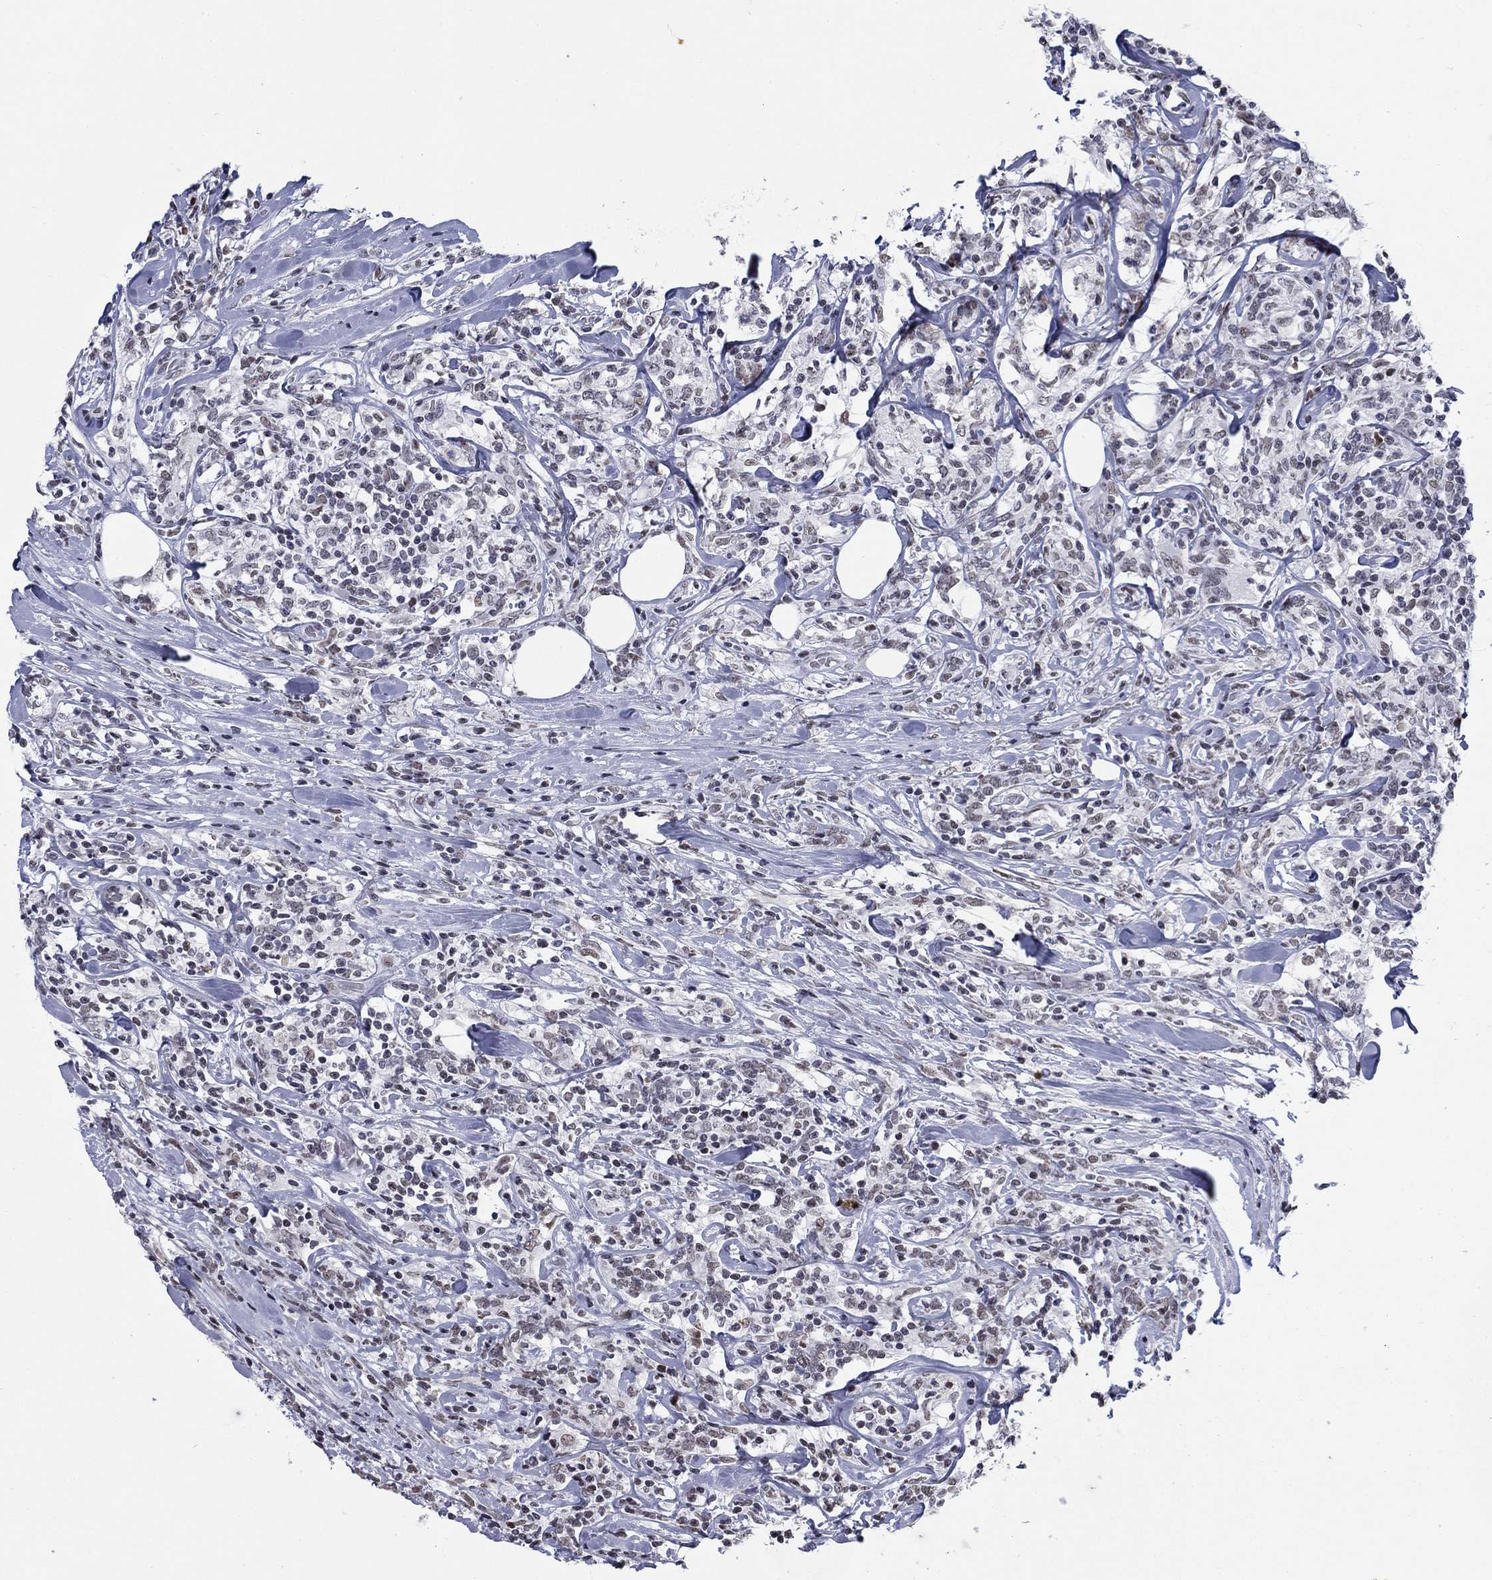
{"staining": {"intensity": "weak", "quantity": "<25%", "location": "nuclear"}, "tissue": "lymphoma", "cell_type": "Tumor cells", "image_type": "cancer", "snomed": [{"axis": "morphology", "description": "Malignant lymphoma, non-Hodgkin's type, High grade"}, {"axis": "topography", "description": "Lymph node"}], "caption": "Image shows no protein staining in tumor cells of lymphoma tissue.", "gene": "NPAS3", "patient": {"sex": "female", "age": 84}}